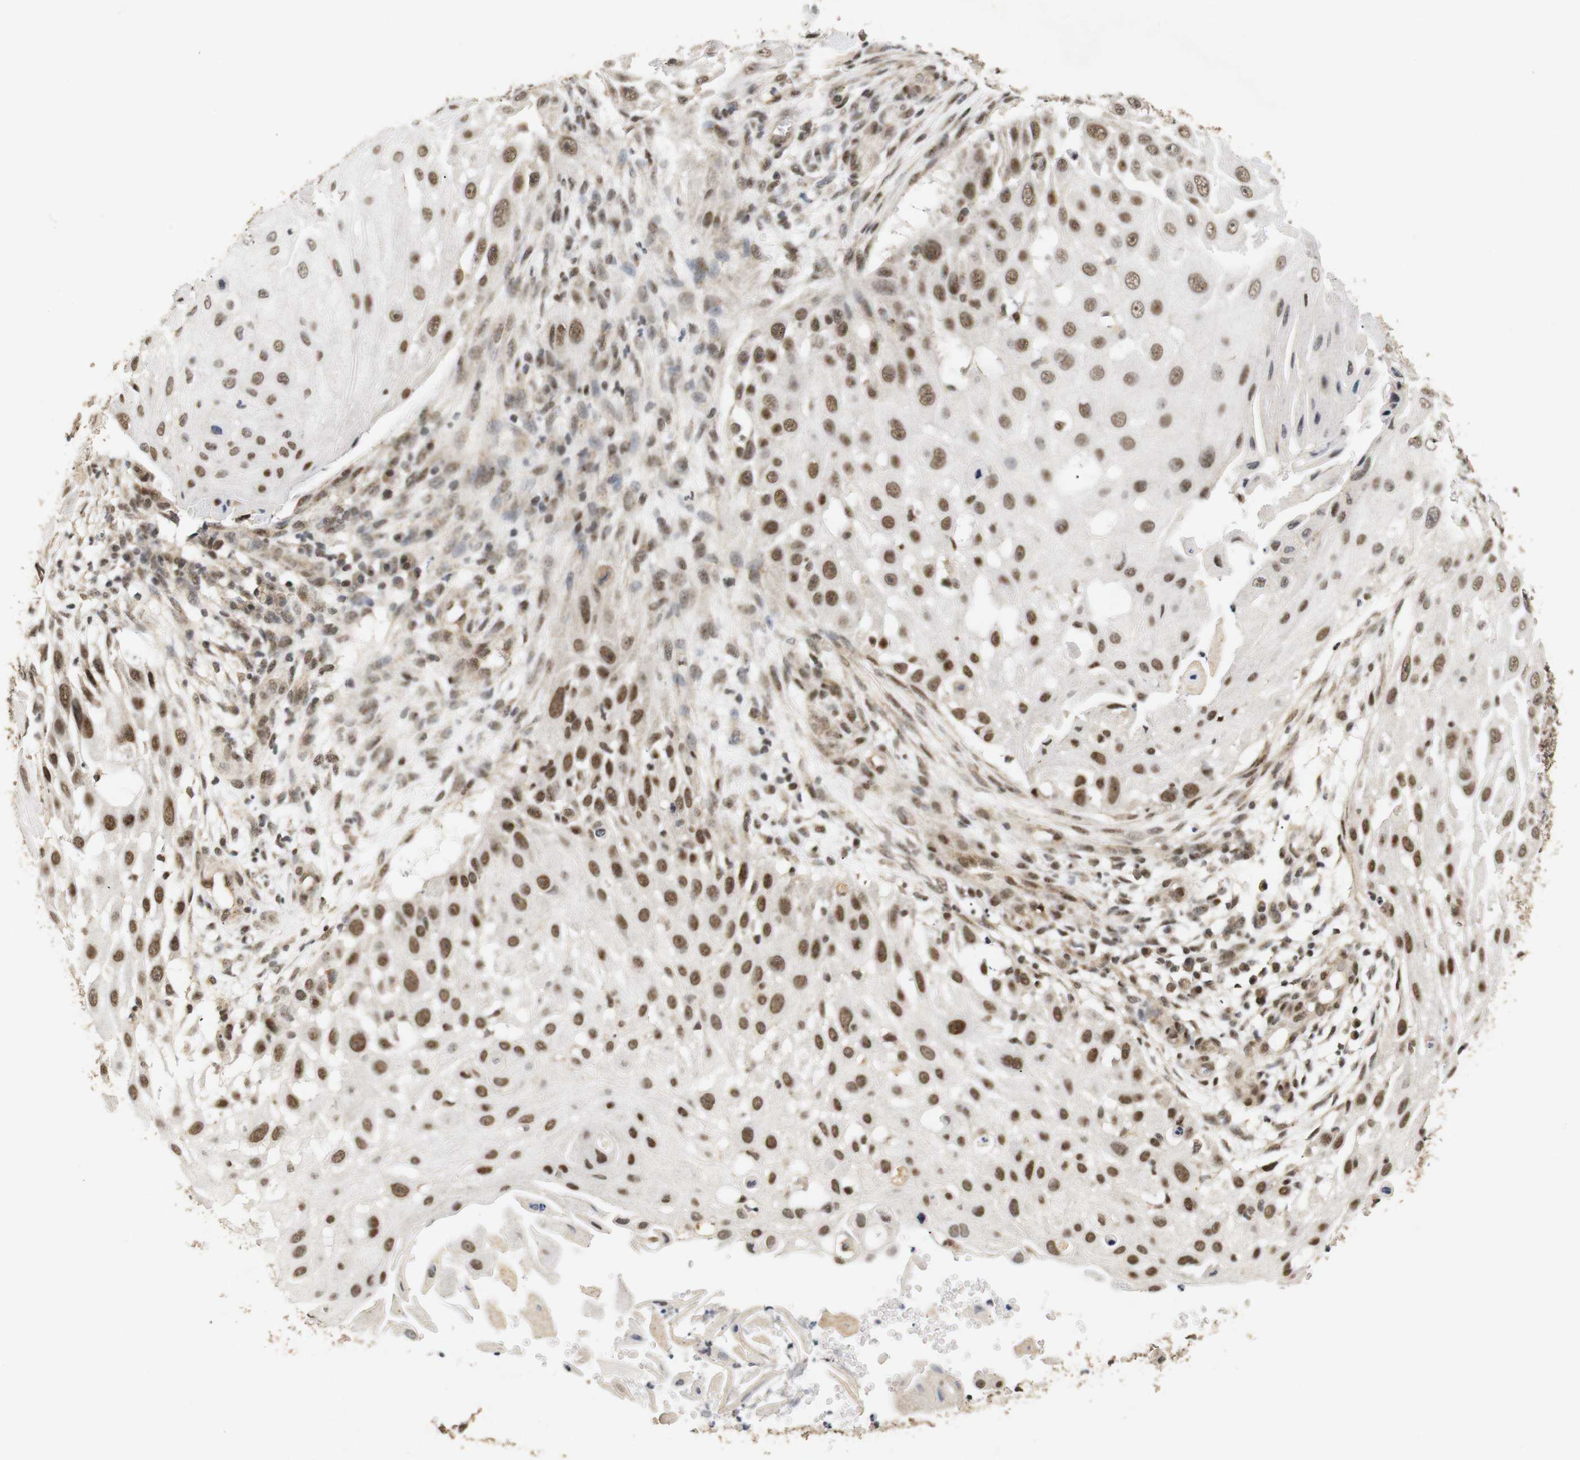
{"staining": {"intensity": "moderate", "quantity": ">75%", "location": "nuclear"}, "tissue": "skin cancer", "cell_type": "Tumor cells", "image_type": "cancer", "snomed": [{"axis": "morphology", "description": "Squamous cell carcinoma, NOS"}, {"axis": "topography", "description": "Skin"}], "caption": "Human skin cancer (squamous cell carcinoma) stained for a protein (brown) shows moderate nuclear positive staining in about >75% of tumor cells.", "gene": "PYM1", "patient": {"sex": "female", "age": 44}}